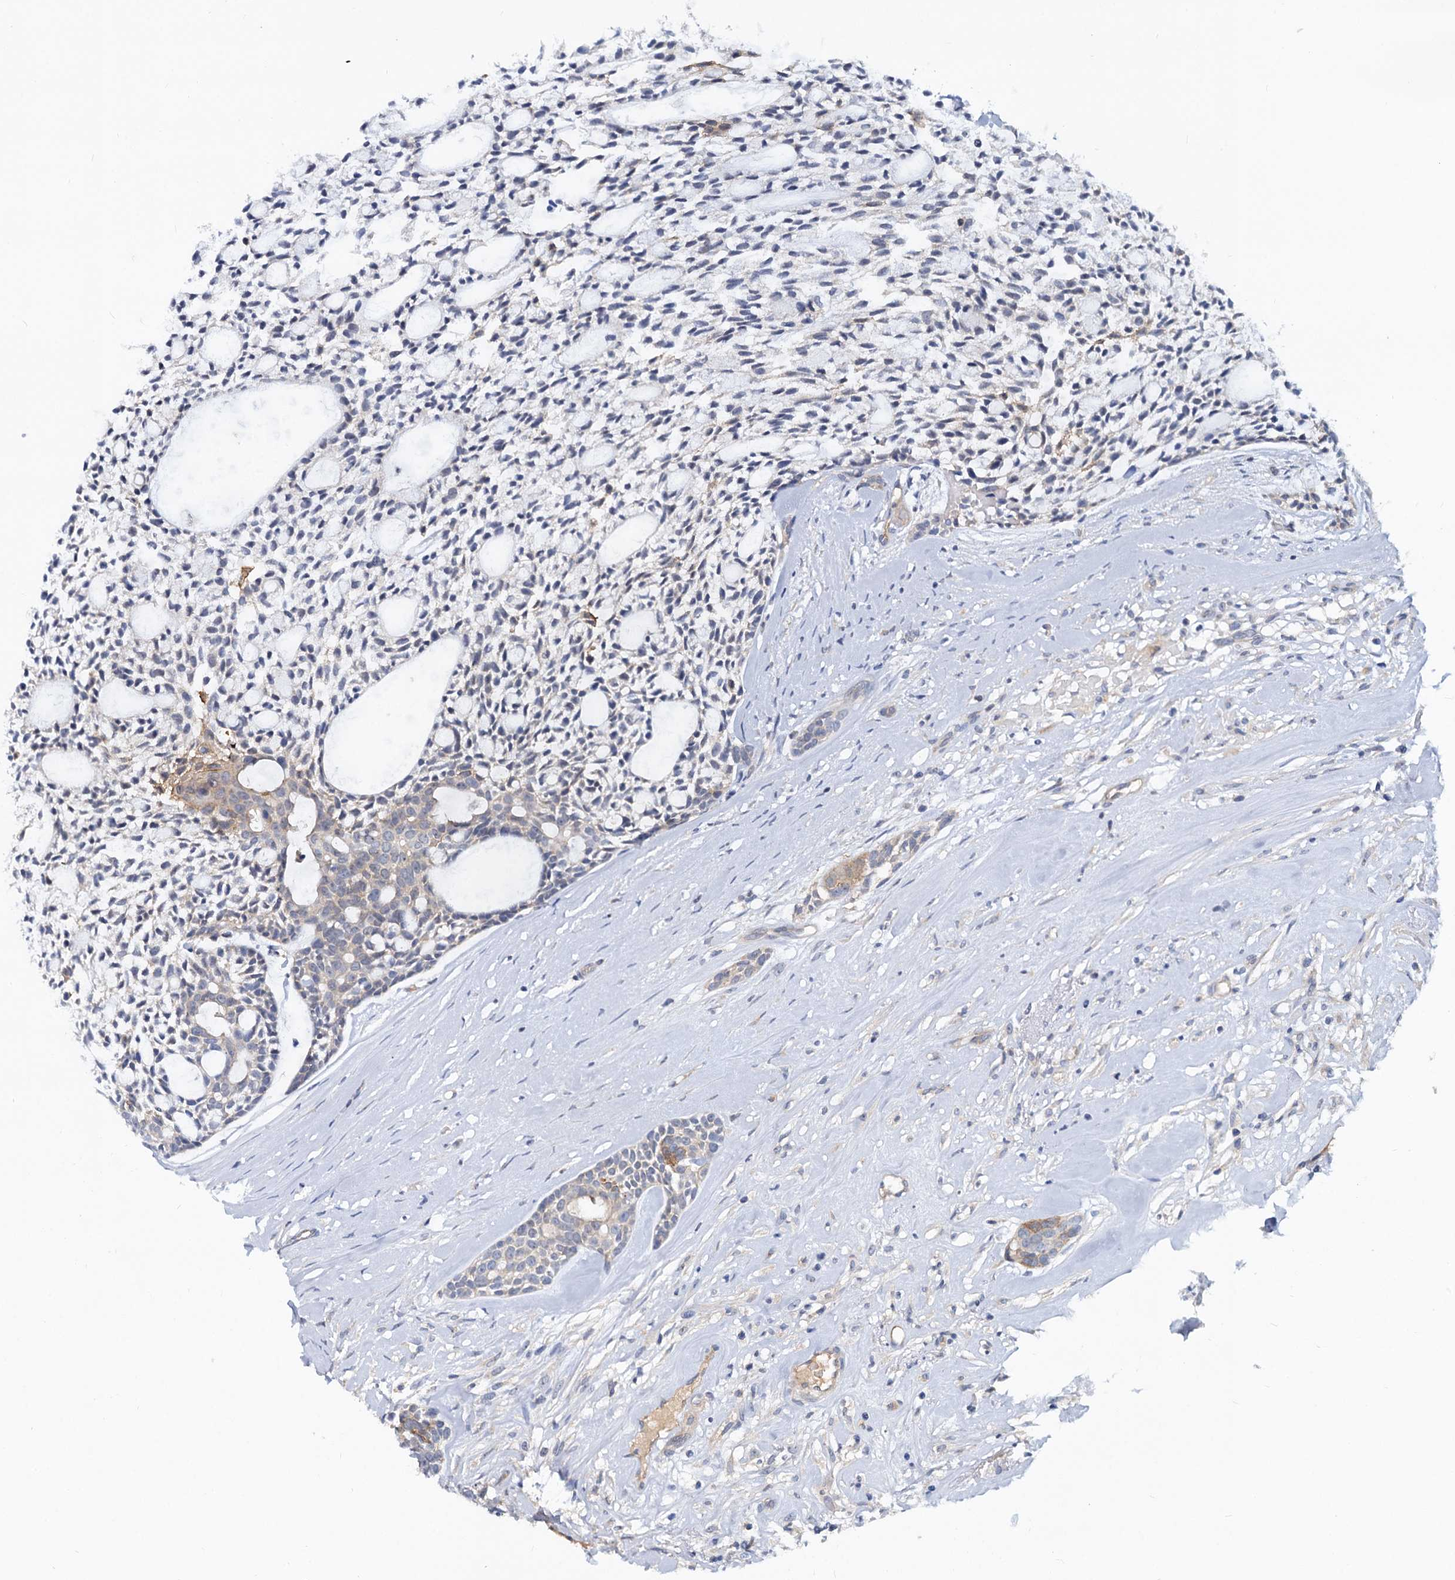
{"staining": {"intensity": "weak", "quantity": "<25%", "location": "cytoplasmic/membranous"}, "tissue": "head and neck cancer", "cell_type": "Tumor cells", "image_type": "cancer", "snomed": [{"axis": "morphology", "description": "Adenocarcinoma, NOS"}, {"axis": "topography", "description": "Subcutis"}, {"axis": "topography", "description": "Head-Neck"}], "caption": "The immunohistochemistry micrograph has no significant positivity in tumor cells of head and neck cancer tissue.", "gene": "SNX15", "patient": {"sex": "female", "age": 73}}